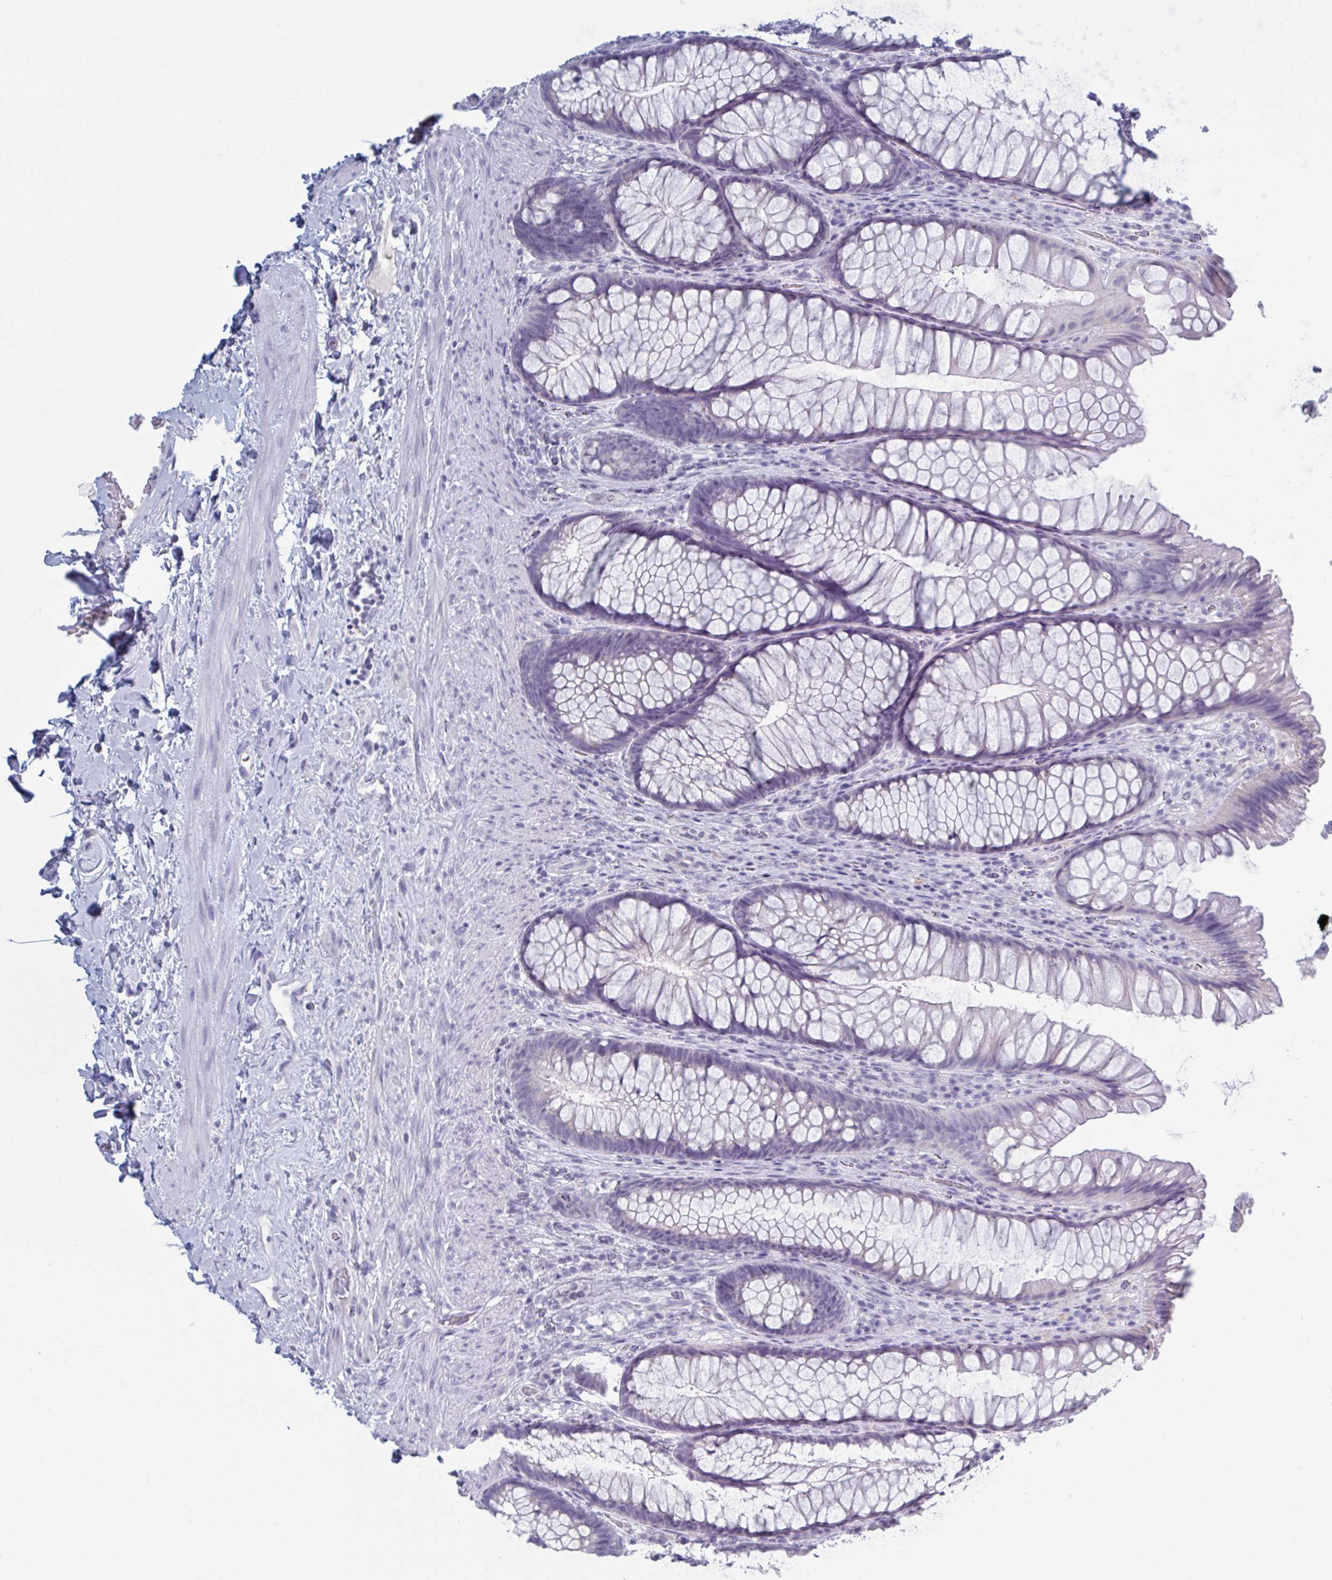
{"staining": {"intensity": "negative", "quantity": "none", "location": "none"}, "tissue": "rectum", "cell_type": "Glandular cells", "image_type": "normal", "snomed": [{"axis": "morphology", "description": "Normal tissue, NOS"}, {"axis": "topography", "description": "Rectum"}], "caption": "Immunohistochemistry (IHC) photomicrograph of unremarkable rectum: rectum stained with DAB displays no significant protein staining in glandular cells.", "gene": "NDUFC2", "patient": {"sex": "male", "age": 53}}